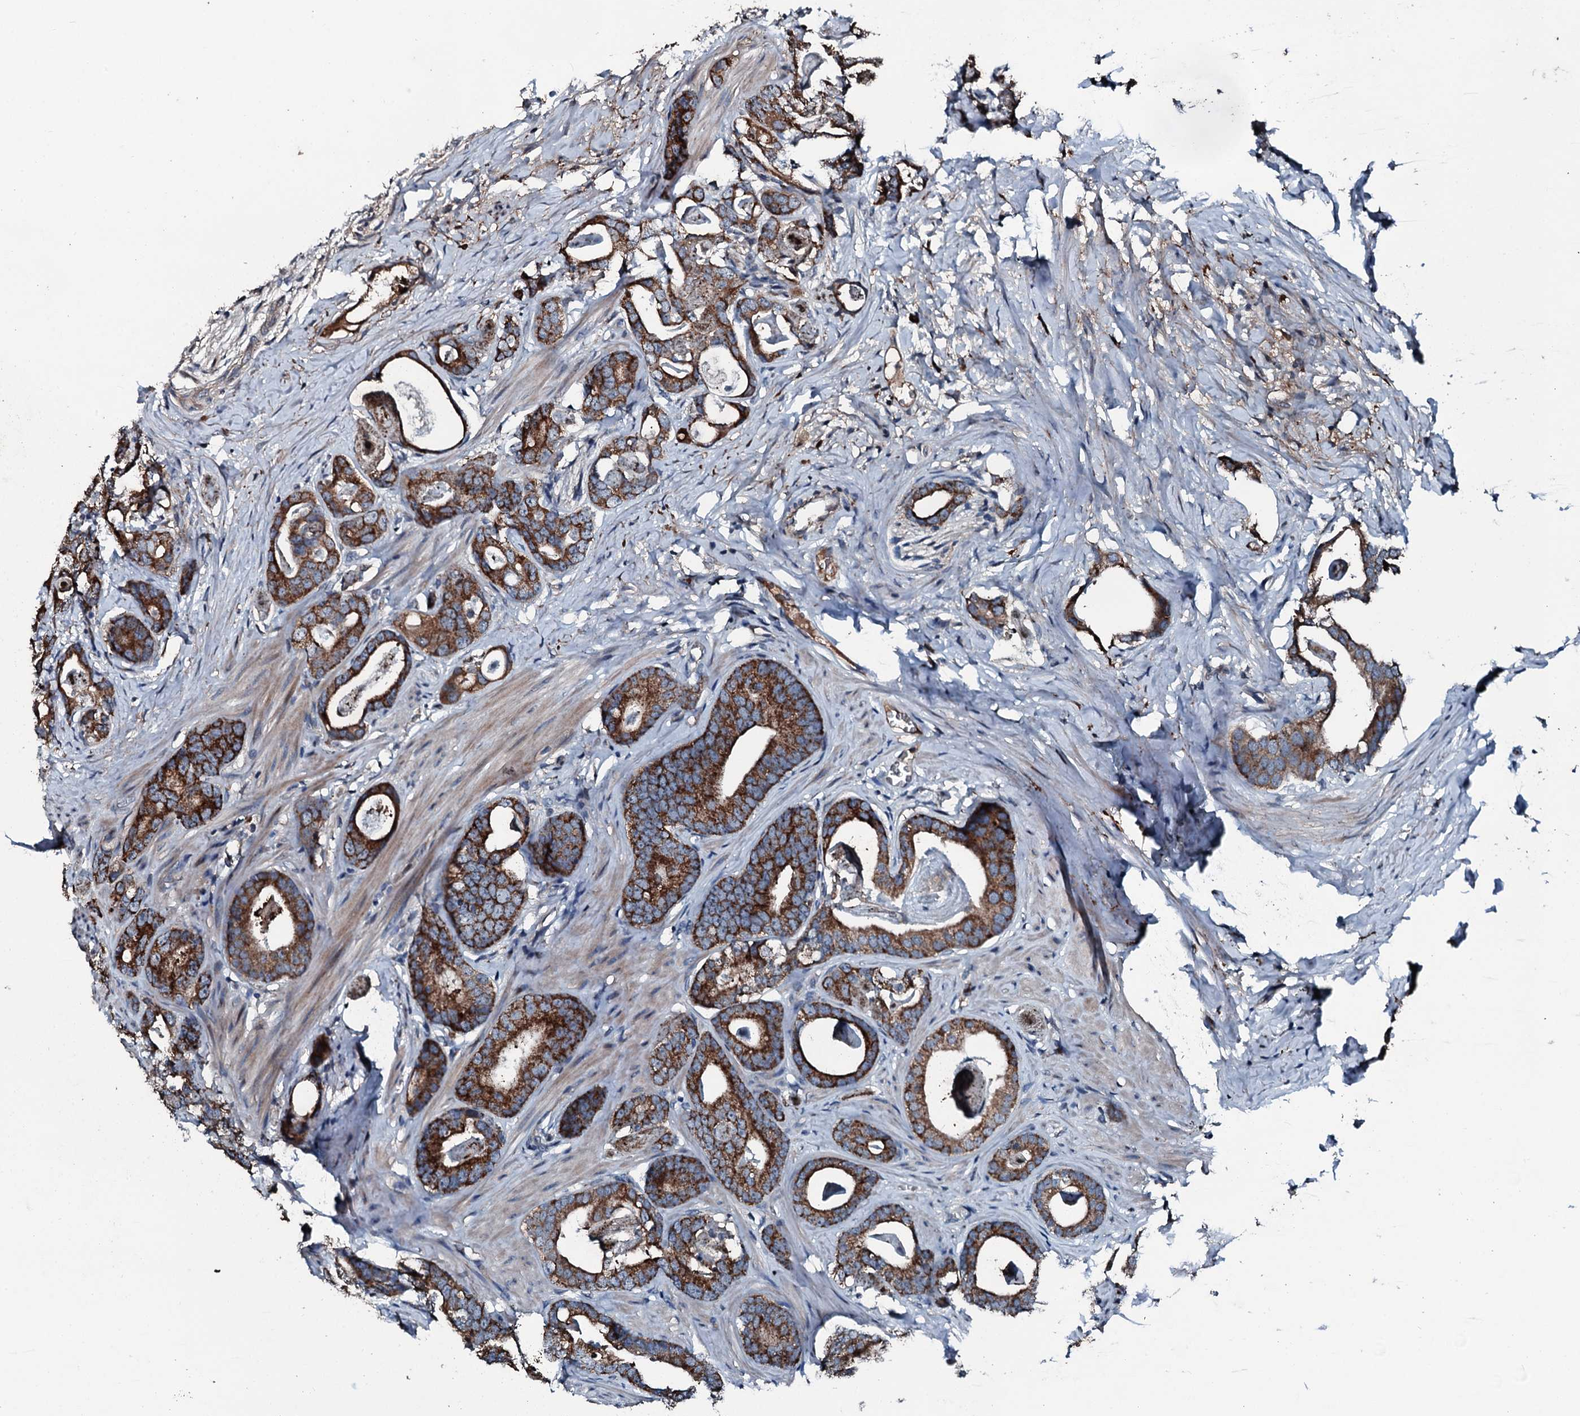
{"staining": {"intensity": "strong", "quantity": ">75%", "location": "cytoplasmic/membranous"}, "tissue": "prostate cancer", "cell_type": "Tumor cells", "image_type": "cancer", "snomed": [{"axis": "morphology", "description": "Adenocarcinoma, Low grade"}, {"axis": "topography", "description": "Prostate"}], "caption": "IHC micrograph of neoplastic tissue: human prostate low-grade adenocarcinoma stained using immunohistochemistry (IHC) demonstrates high levels of strong protein expression localized specifically in the cytoplasmic/membranous of tumor cells, appearing as a cytoplasmic/membranous brown color.", "gene": "AARS1", "patient": {"sex": "male", "age": 63}}